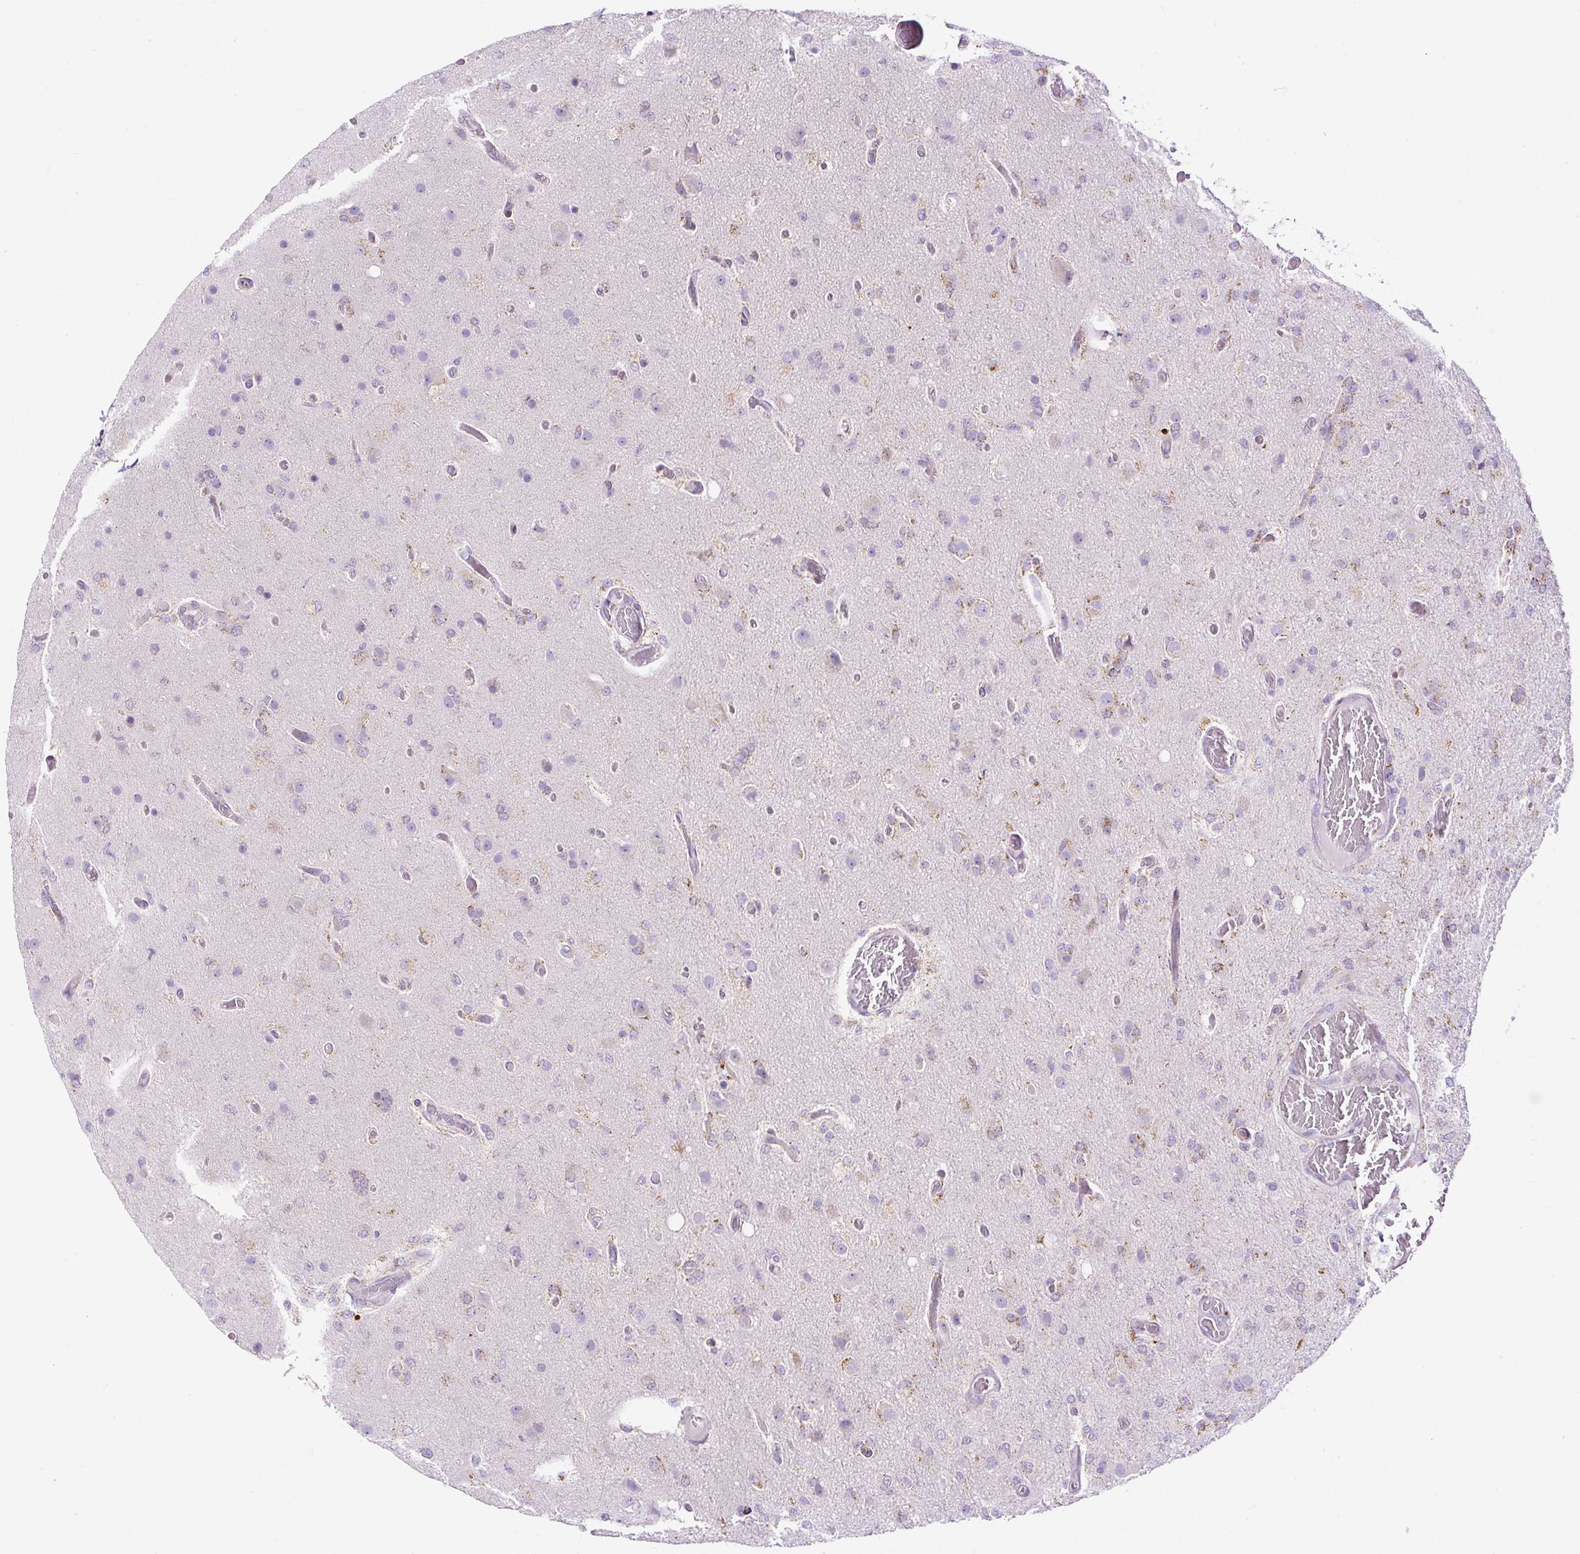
{"staining": {"intensity": "weak", "quantity": "25%-75%", "location": "cytoplasmic/membranous"}, "tissue": "glioma", "cell_type": "Tumor cells", "image_type": "cancer", "snomed": [{"axis": "morphology", "description": "Glioma, malignant, High grade"}, {"axis": "topography", "description": "Brain"}], "caption": "IHC of human malignant glioma (high-grade) displays low levels of weak cytoplasmic/membranous staining in about 25%-75% of tumor cells.", "gene": "FMC1", "patient": {"sex": "female", "age": 74}}